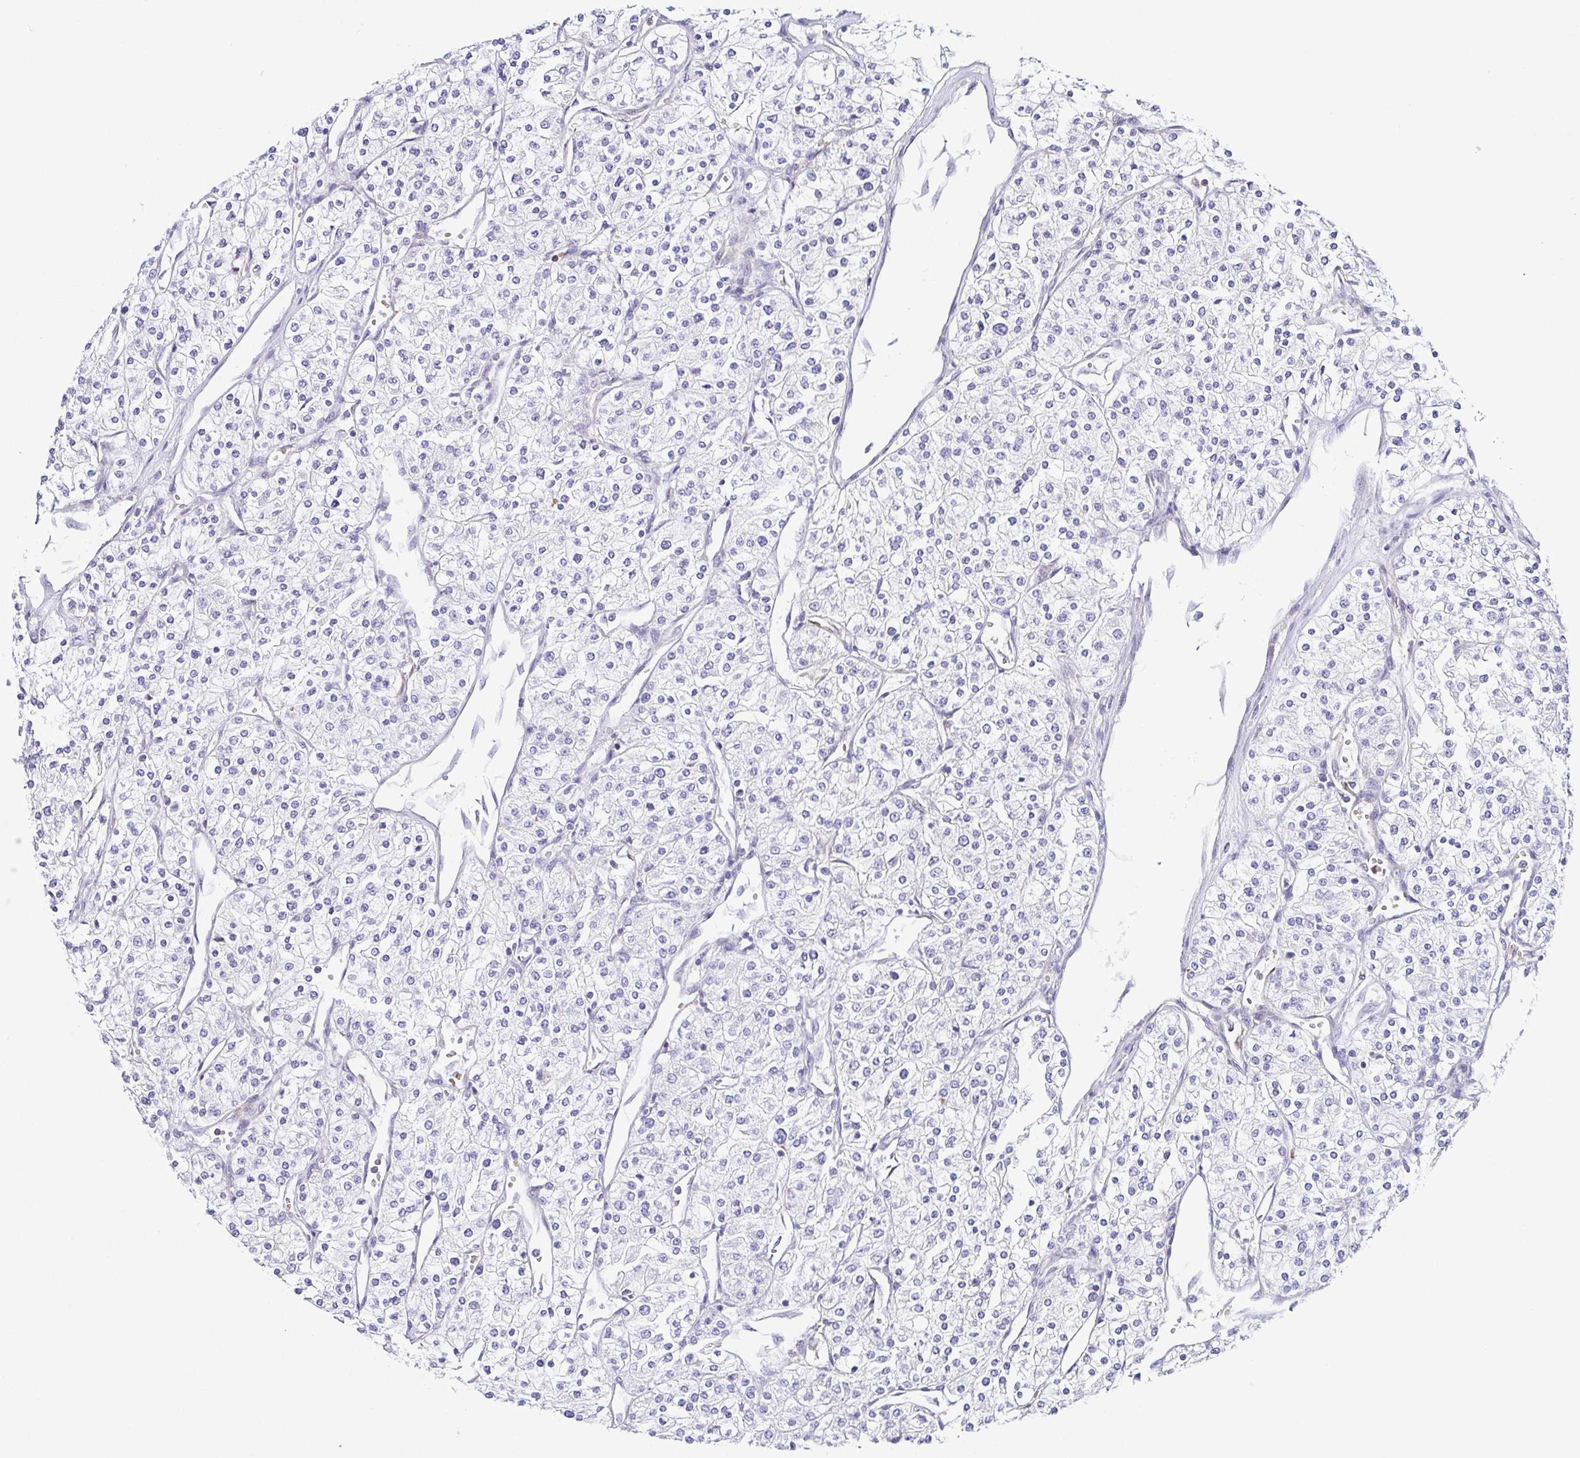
{"staining": {"intensity": "negative", "quantity": "none", "location": "none"}, "tissue": "renal cancer", "cell_type": "Tumor cells", "image_type": "cancer", "snomed": [{"axis": "morphology", "description": "Adenocarcinoma, NOS"}, {"axis": "topography", "description": "Kidney"}], "caption": "IHC micrograph of neoplastic tissue: human adenocarcinoma (renal) stained with DAB displays no significant protein positivity in tumor cells.", "gene": "FAM162B", "patient": {"sex": "male", "age": 80}}